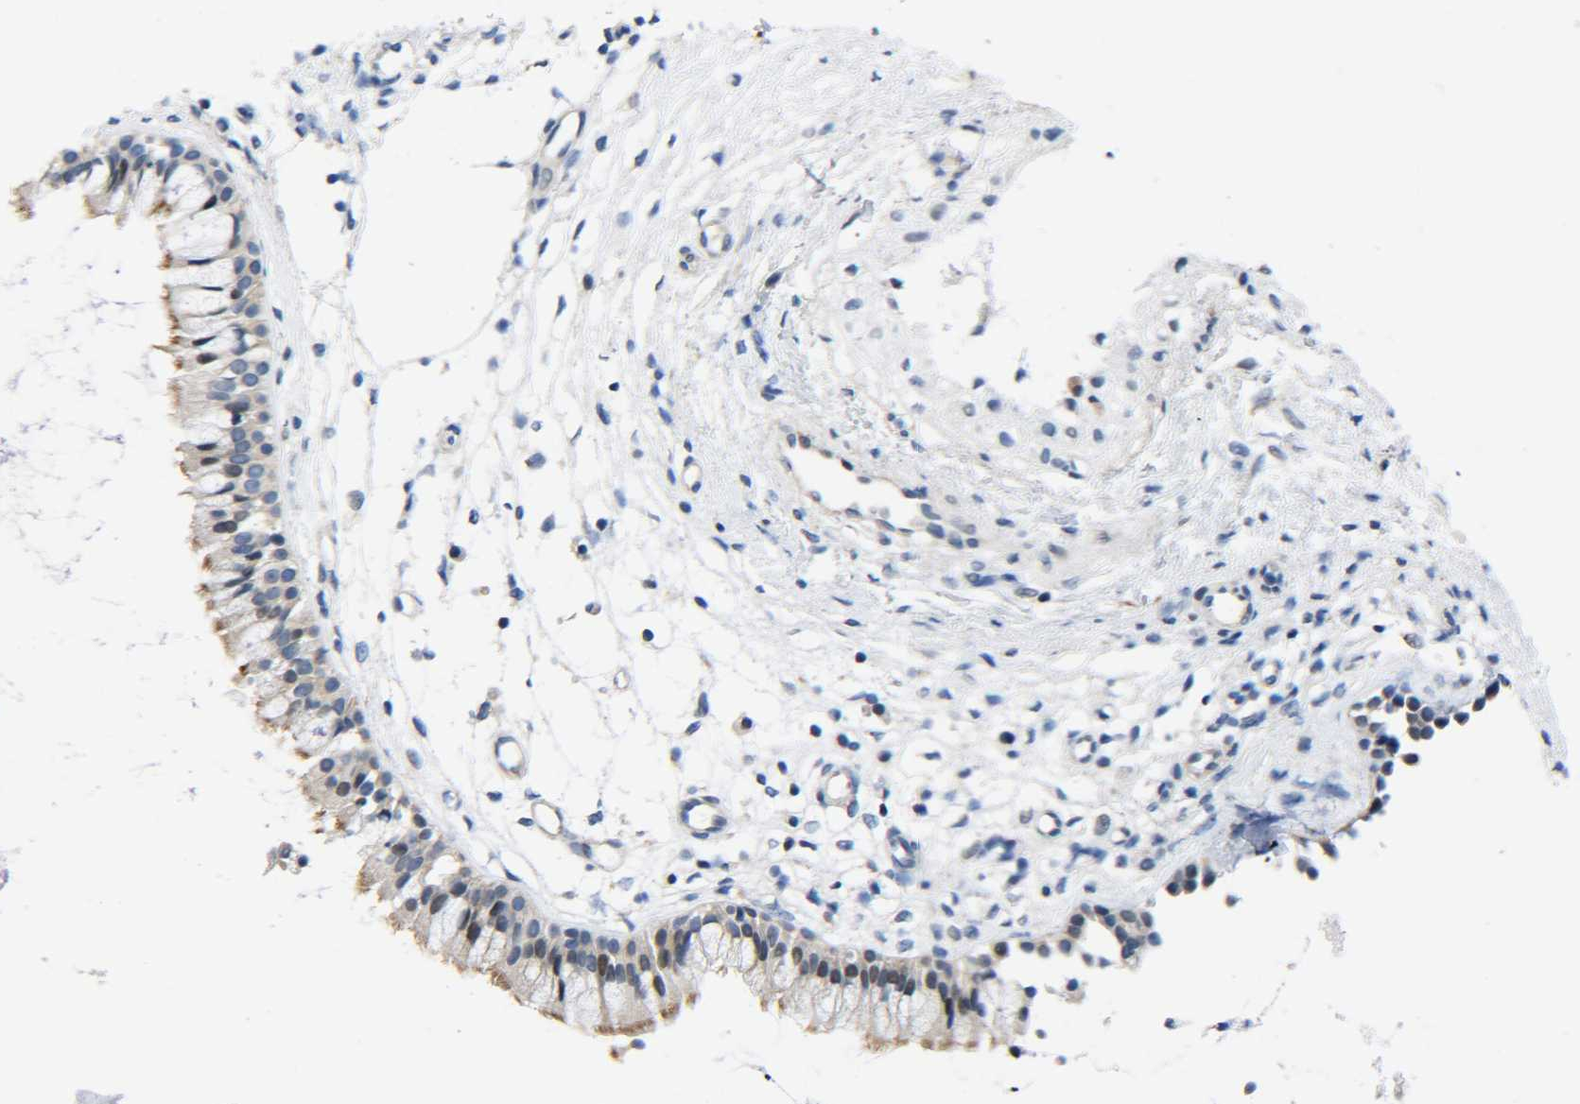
{"staining": {"intensity": "moderate", "quantity": "25%-75%", "location": "cytoplasmic/membranous"}, "tissue": "nasopharynx", "cell_type": "Respiratory epithelial cells", "image_type": "normal", "snomed": [{"axis": "morphology", "description": "Normal tissue, NOS"}, {"axis": "topography", "description": "Nasopharynx"}], "caption": "A brown stain labels moderate cytoplasmic/membranous positivity of a protein in respiratory epithelial cells of unremarkable nasopharynx.", "gene": "CMTM1", "patient": {"sex": "male", "age": 21}}